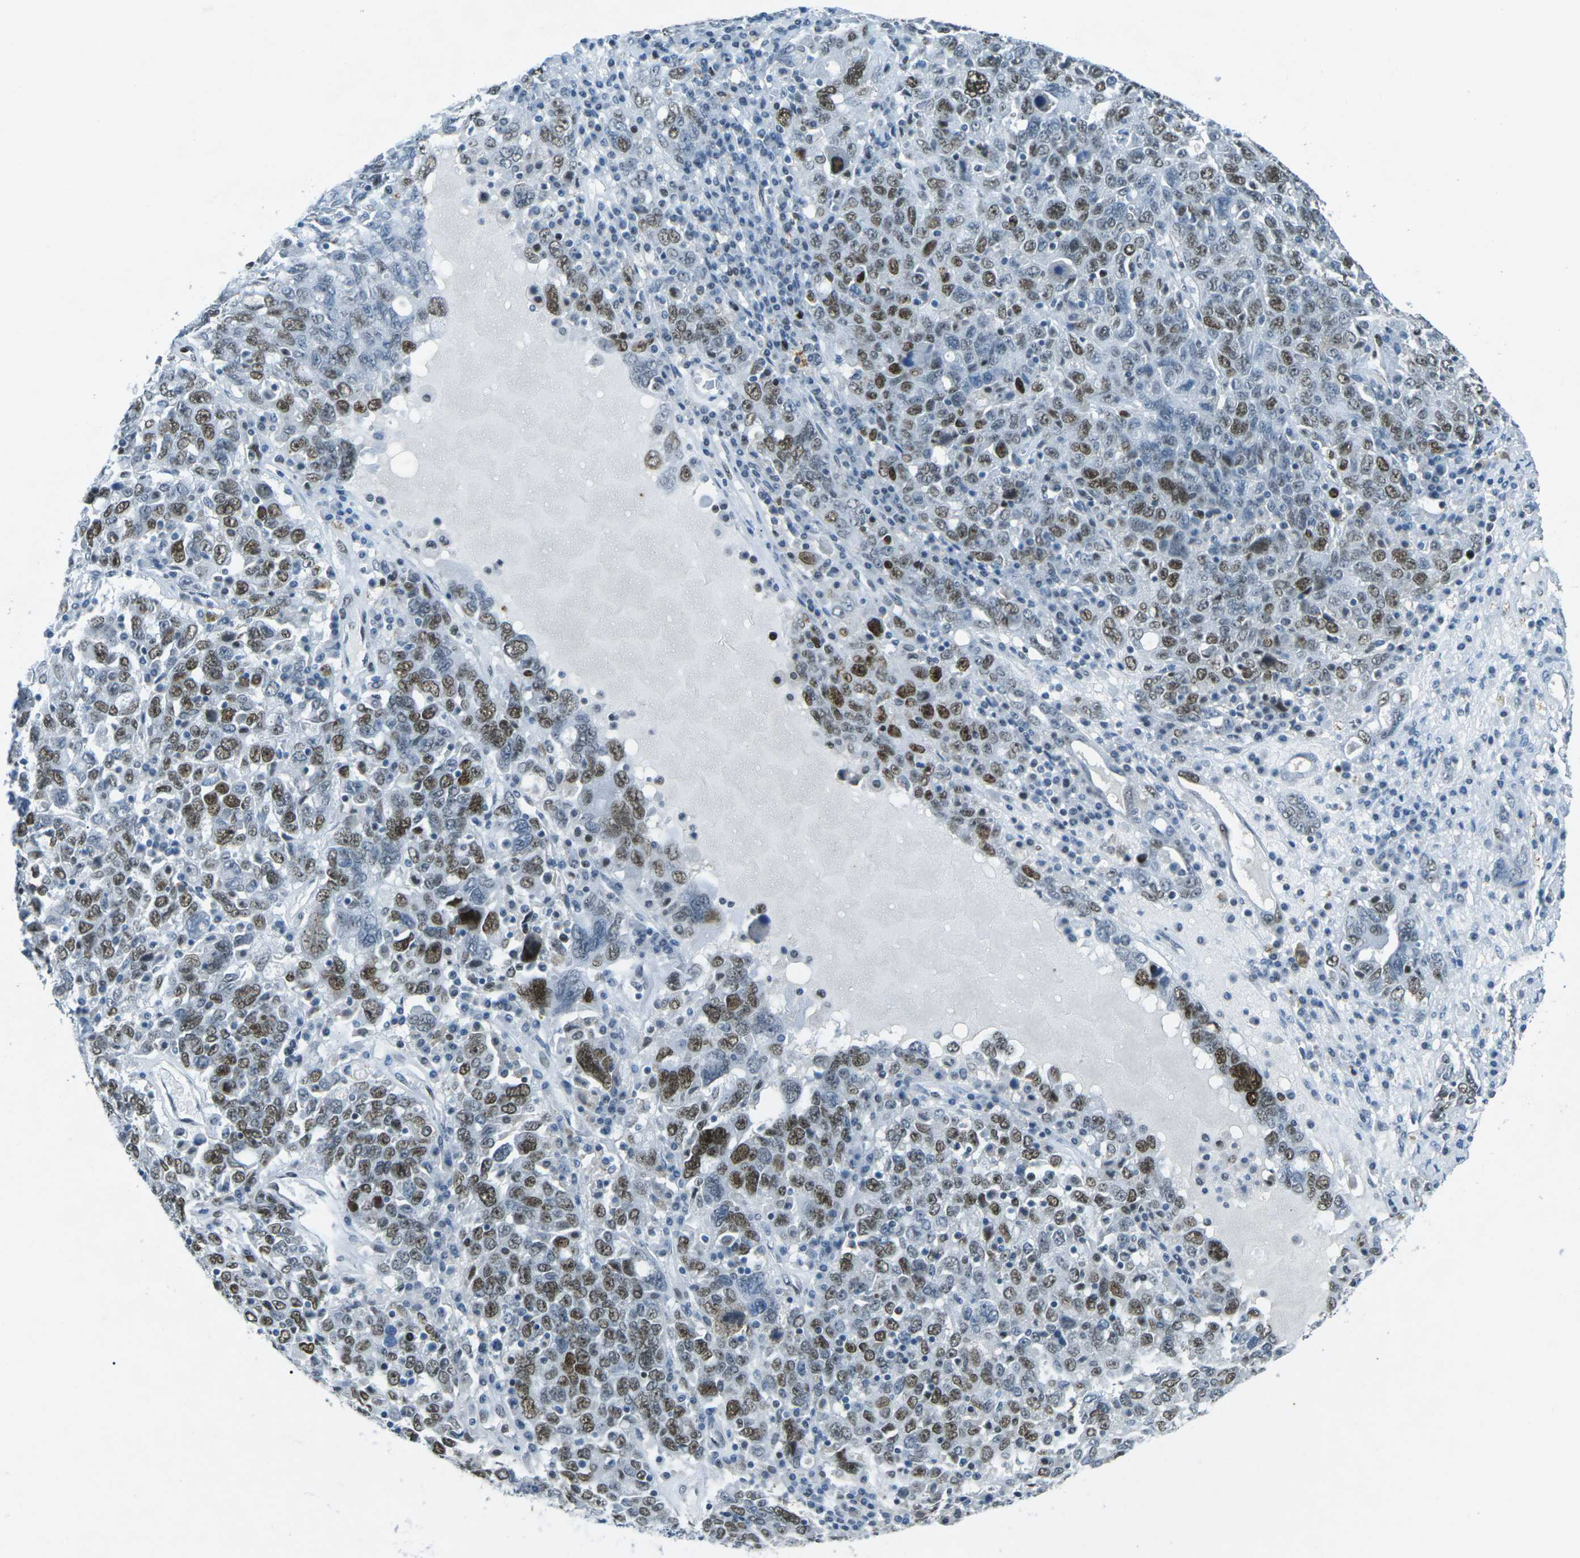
{"staining": {"intensity": "moderate", "quantity": ">75%", "location": "nuclear"}, "tissue": "ovarian cancer", "cell_type": "Tumor cells", "image_type": "cancer", "snomed": [{"axis": "morphology", "description": "Carcinoma, endometroid"}, {"axis": "topography", "description": "Ovary"}], "caption": "Human ovarian cancer (endometroid carcinoma) stained with a protein marker displays moderate staining in tumor cells.", "gene": "RB1", "patient": {"sex": "female", "age": 62}}